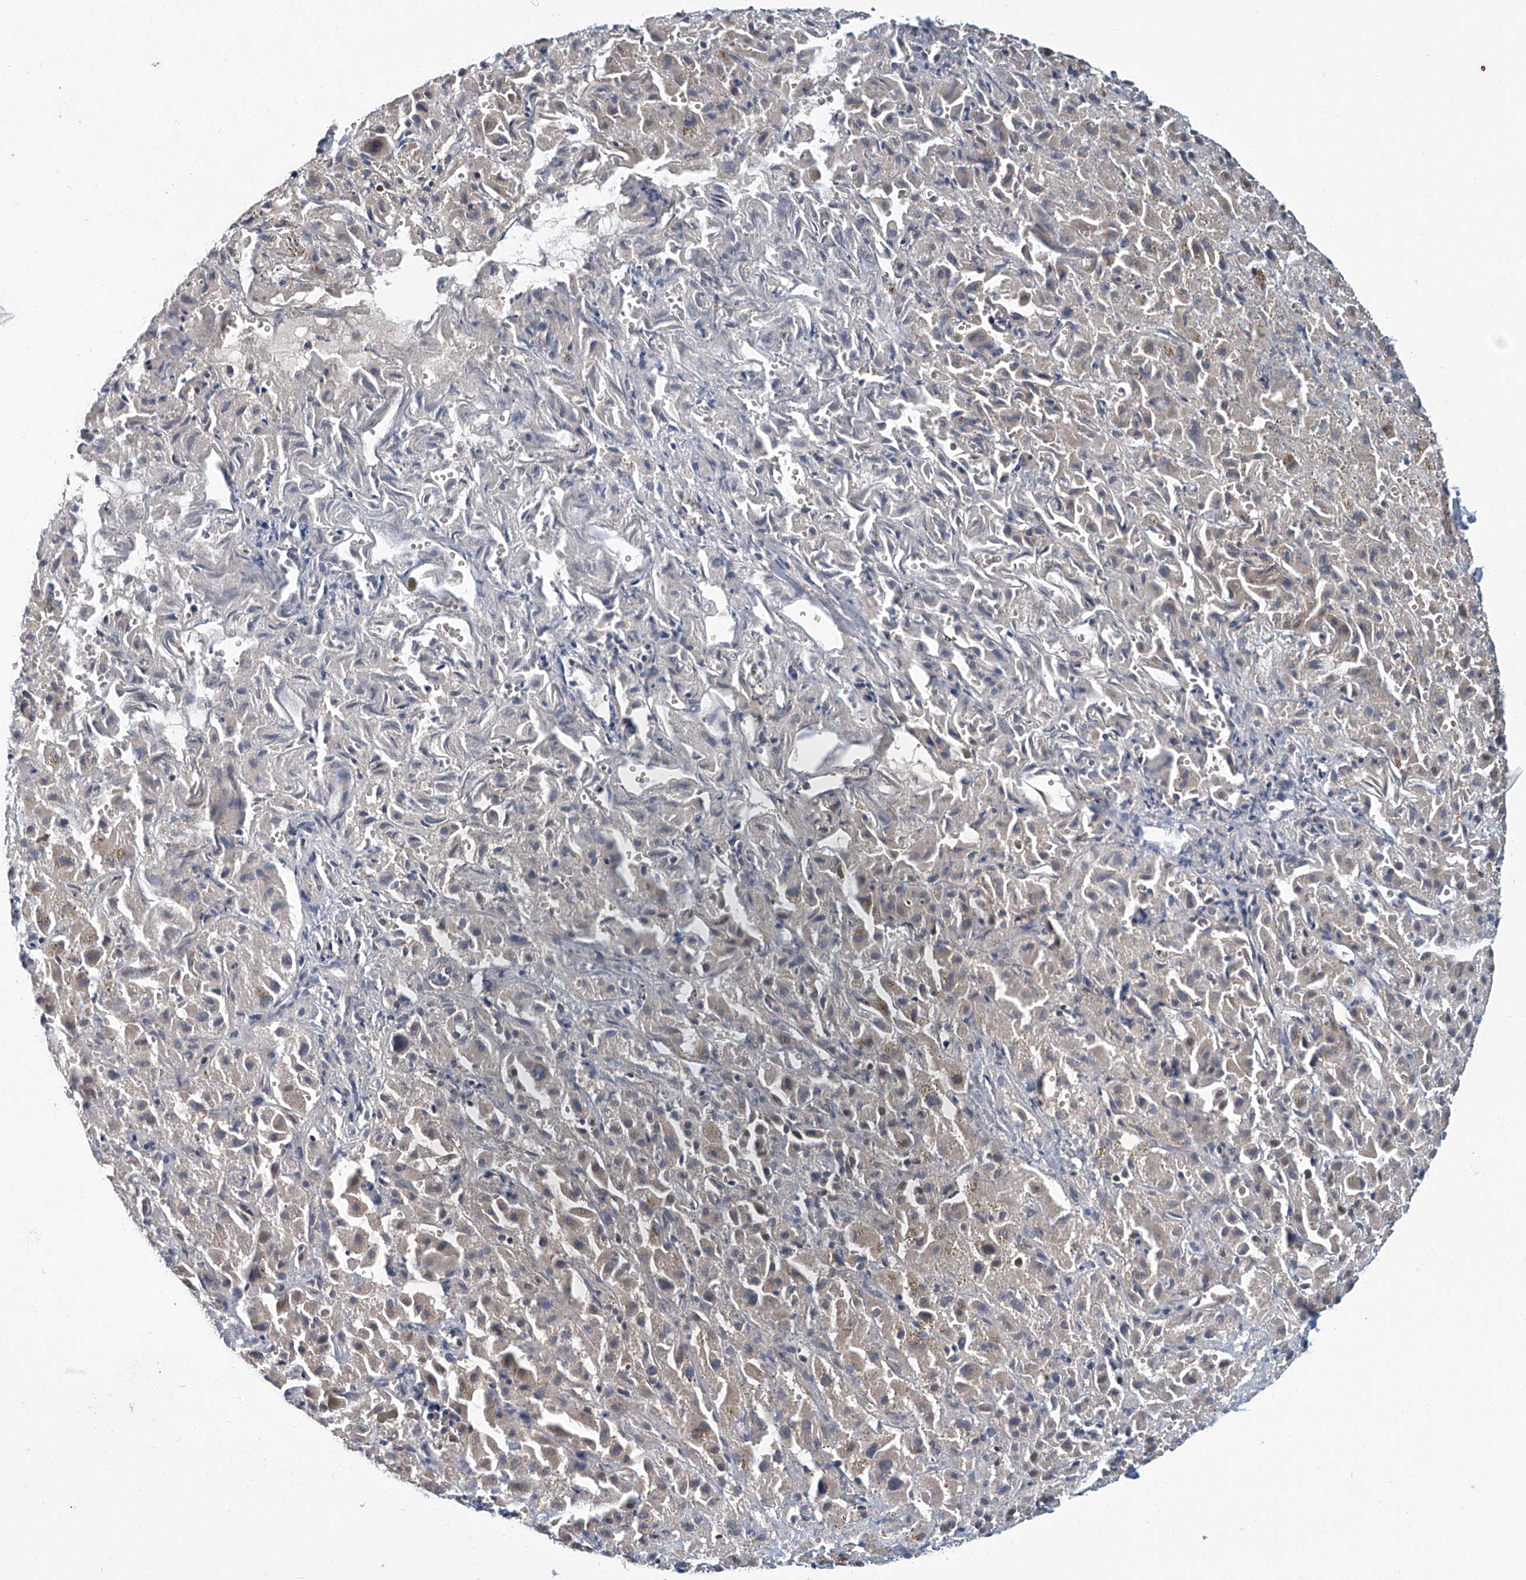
{"staining": {"intensity": "weak", "quantity": "<25%", "location": "cytoplasmic/membranous,nuclear"}, "tissue": "liver cancer", "cell_type": "Tumor cells", "image_type": "cancer", "snomed": [{"axis": "morphology", "description": "Cholangiocarcinoma"}, {"axis": "topography", "description": "Liver"}], "caption": "Immunohistochemistry (IHC) micrograph of liver cancer (cholangiocarcinoma) stained for a protein (brown), which shows no staining in tumor cells. Nuclei are stained in blue.", "gene": "CLK1", "patient": {"sex": "female", "age": 52}}